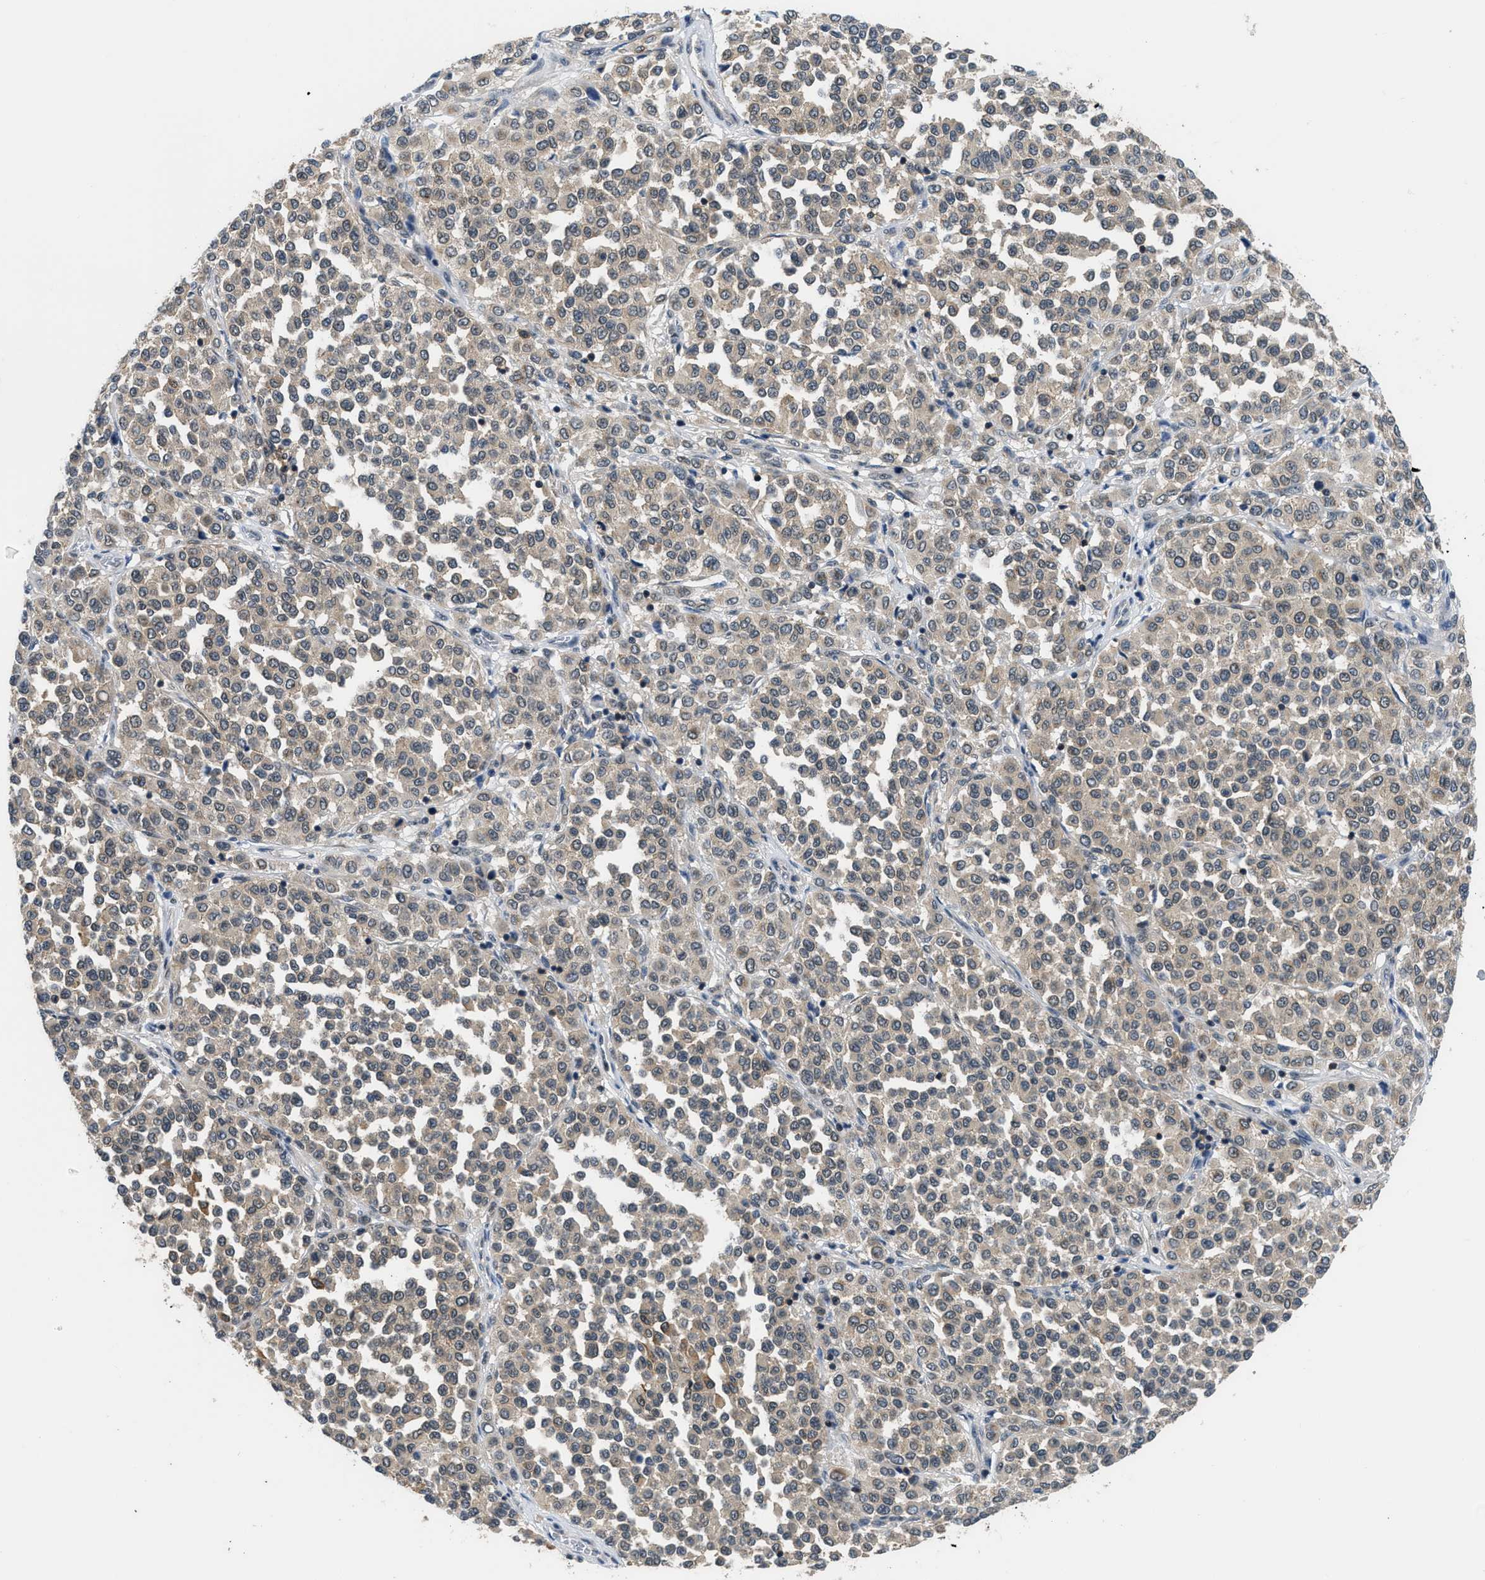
{"staining": {"intensity": "weak", "quantity": ">75%", "location": "cytoplasmic/membranous"}, "tissue": "melanoma", "cell_type": "Tumor cells", "image_type": "cancer", "snomed": [{"axis": "morphology", "description": "Malignant melanoma, Metastatic site"}, {"axis": "topography", "description": "Pancreas"}], "caption": "An IHC photomicrograph of tumor tissue is shown. Protein staining in brown shows weak cytoplasmic/membranous positivity in malignant melanoma (metastatic site) within tumor cells.", "gene": "MTMR1", "patient": {"sex": "female", "age": 30}}